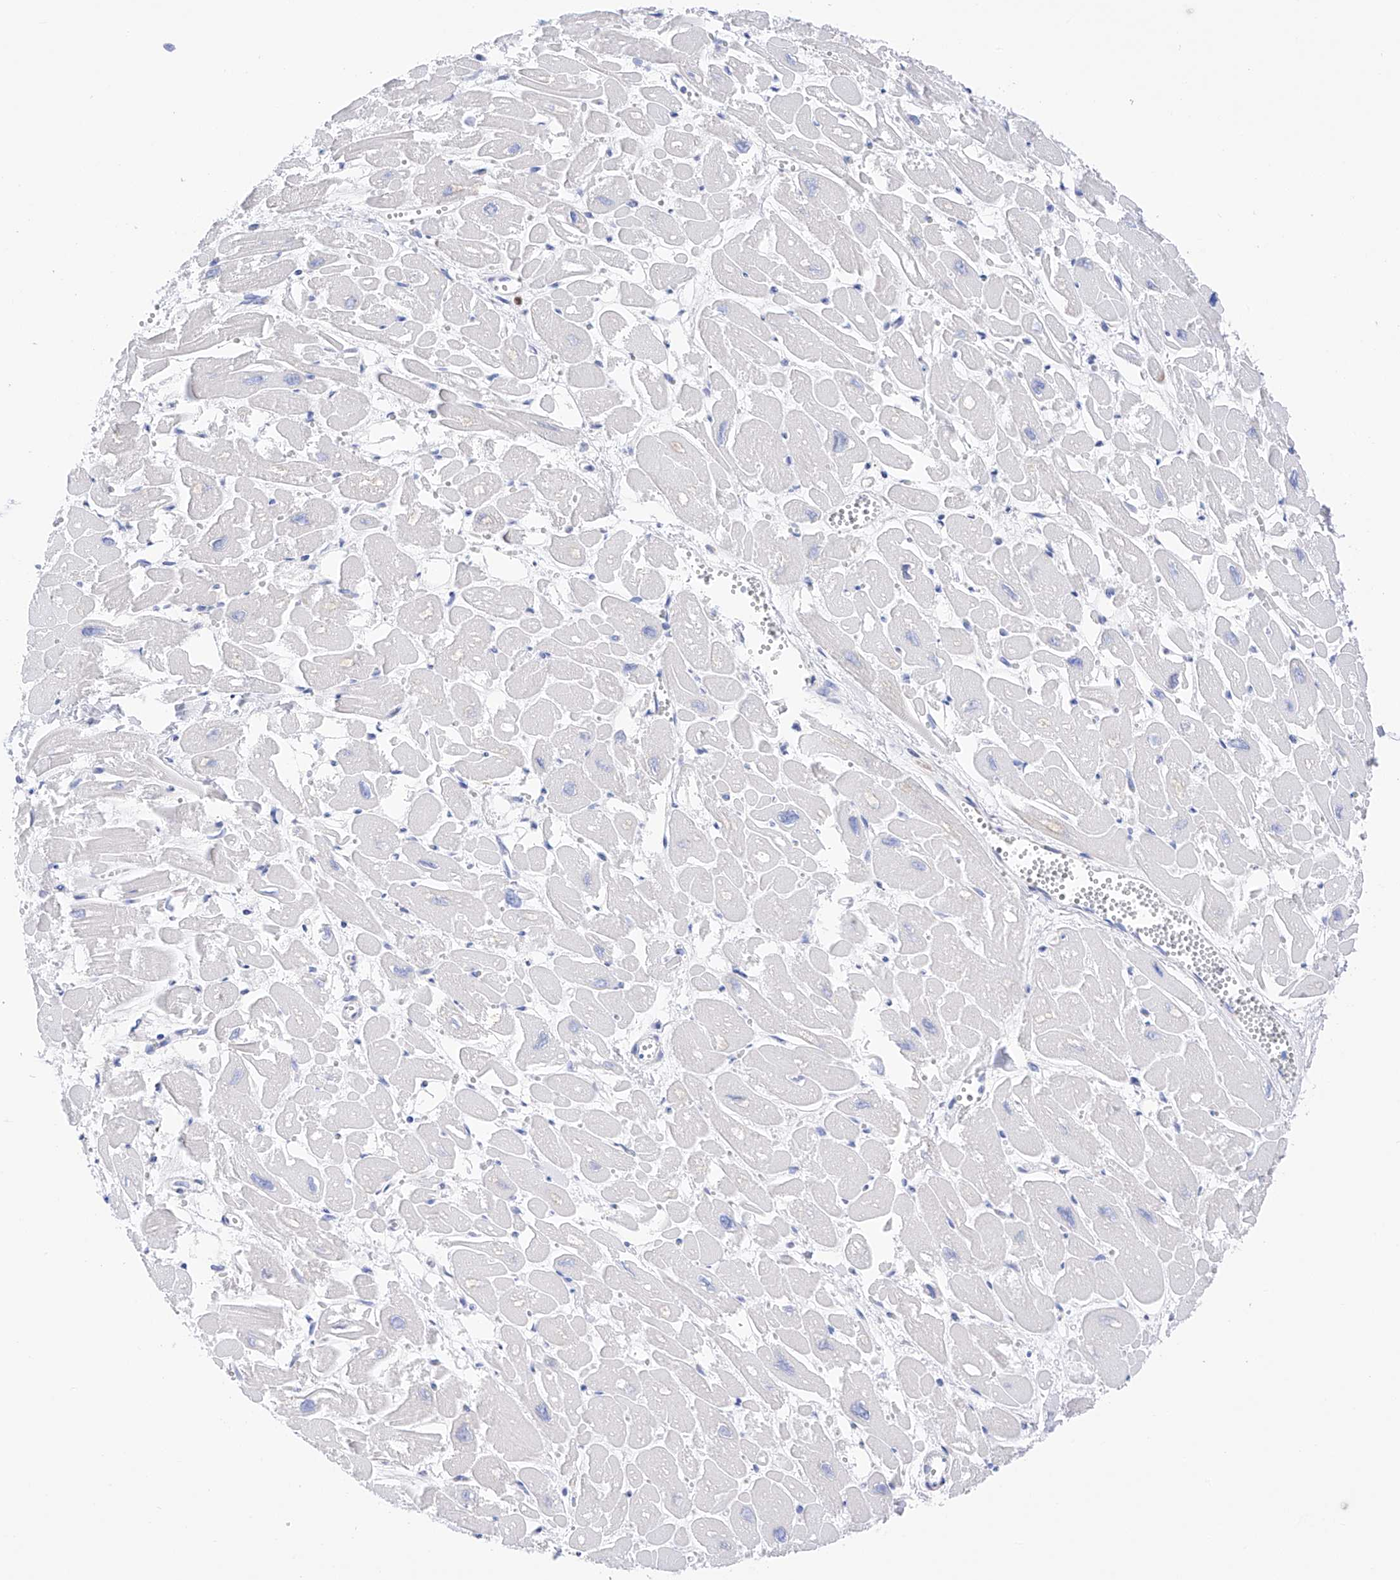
{"staining": {"intensity": "negative", "quantity": "none", "location": "none"}, "tissue": "heart muscle", "cell_type": "Cardiomyocytes", "image_type": "normal", "snomed": [{"axis": "morphology", "description": "Normal tissue, NOS"}, {"axis": "topography", "description": "Heart"}], "caption": "High power microscopy photomicrograph of an immunohistochemistry (IHC) histopathology image of benign heart muscle, revealing no significant expression in cardiomyocytes. Brightfield microscopy of IHC stained with DAB (3,3'-diaminobenzidine) (brown) and hematoxylin (blue), captured at high magnification.", "gene": "PDIA5", "patient": {"sex": "male", "age": 54}}